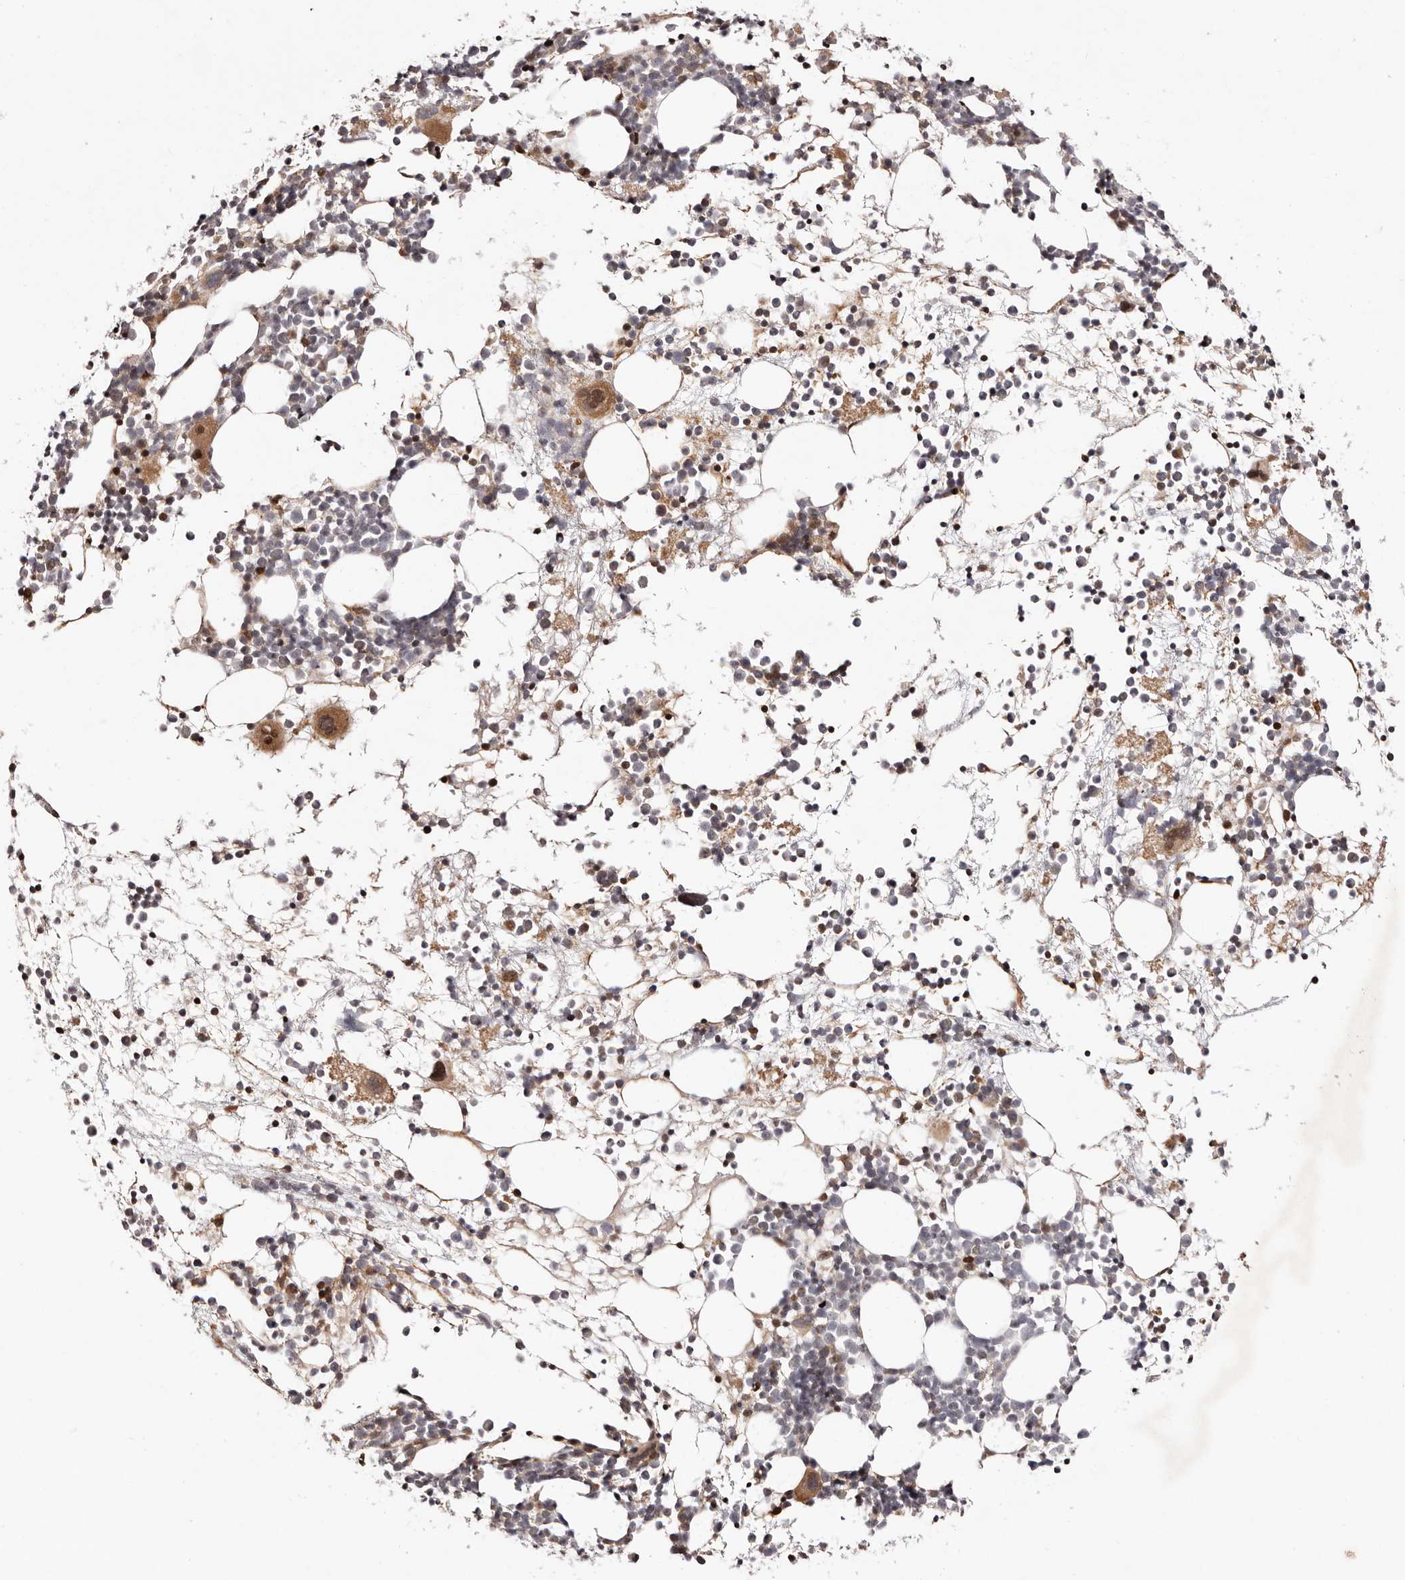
{"staining": {"intensity": "moderate", "quantity": "<25%", "location": "cytoplasmic/membranous"}, "tissue": "bone marrow", "cell_type": "Hematopoietic cells", "image_type": "normal", "snomed": [{"axis": "morphology", "description": "Normal tissue, NOS"}, {"axis": "topography", "description": "Bone marrow"}], "caption": "Human bone marrow stained with a brown dye displays moderate cytoplasmic/membranous positive staining in approximately <25% of hematopoietic cells.", "gene": "HIVEP3", "patient": {"sex": "female", "age": 57}}